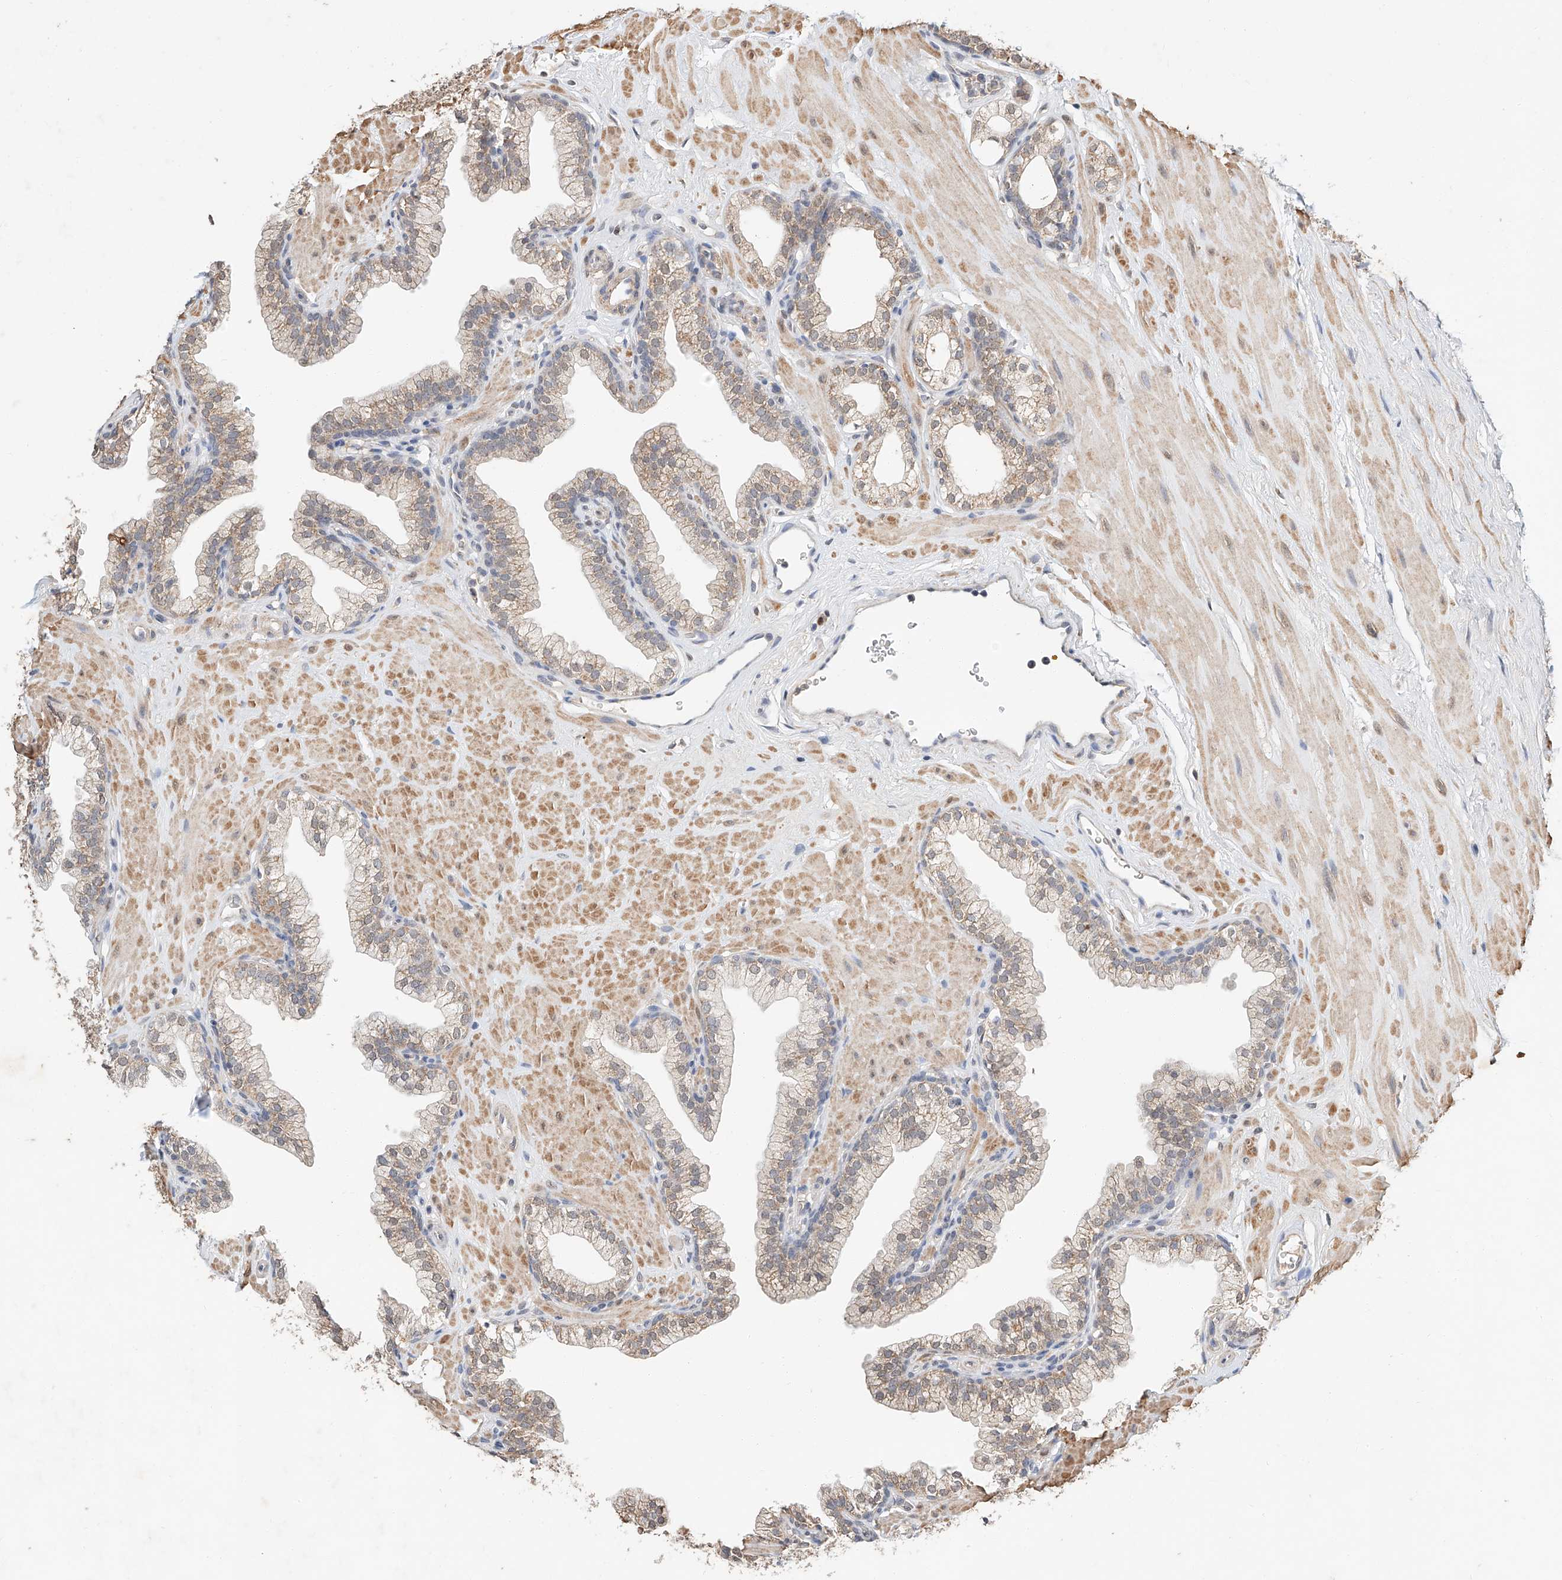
{"staining": {"intensity": "weak", "quantity": "25%-75%", "location": "cytoplasmic/membranous"}, "tissue": "prostate", "cell_type": "Glandular cells", "image_type": "normal", "snomed": [{"axis": "morphology", "description": "Normal tissue, NOS"}, {"axis": "morphology", "description": "Urothelial carcinoma, Low grade"}, {"axis": "topography", "description": "Urinary bladder"}, {"axis": "topography", "description": "Prostate"}], "caption": "Weak cytoplasmic/membranous positivity is appreciated in about 25%-75% of glandular cells in unremarkable prostate.", "gene": "CTDP1", "patient": {"sex": "male", "age": 60}}